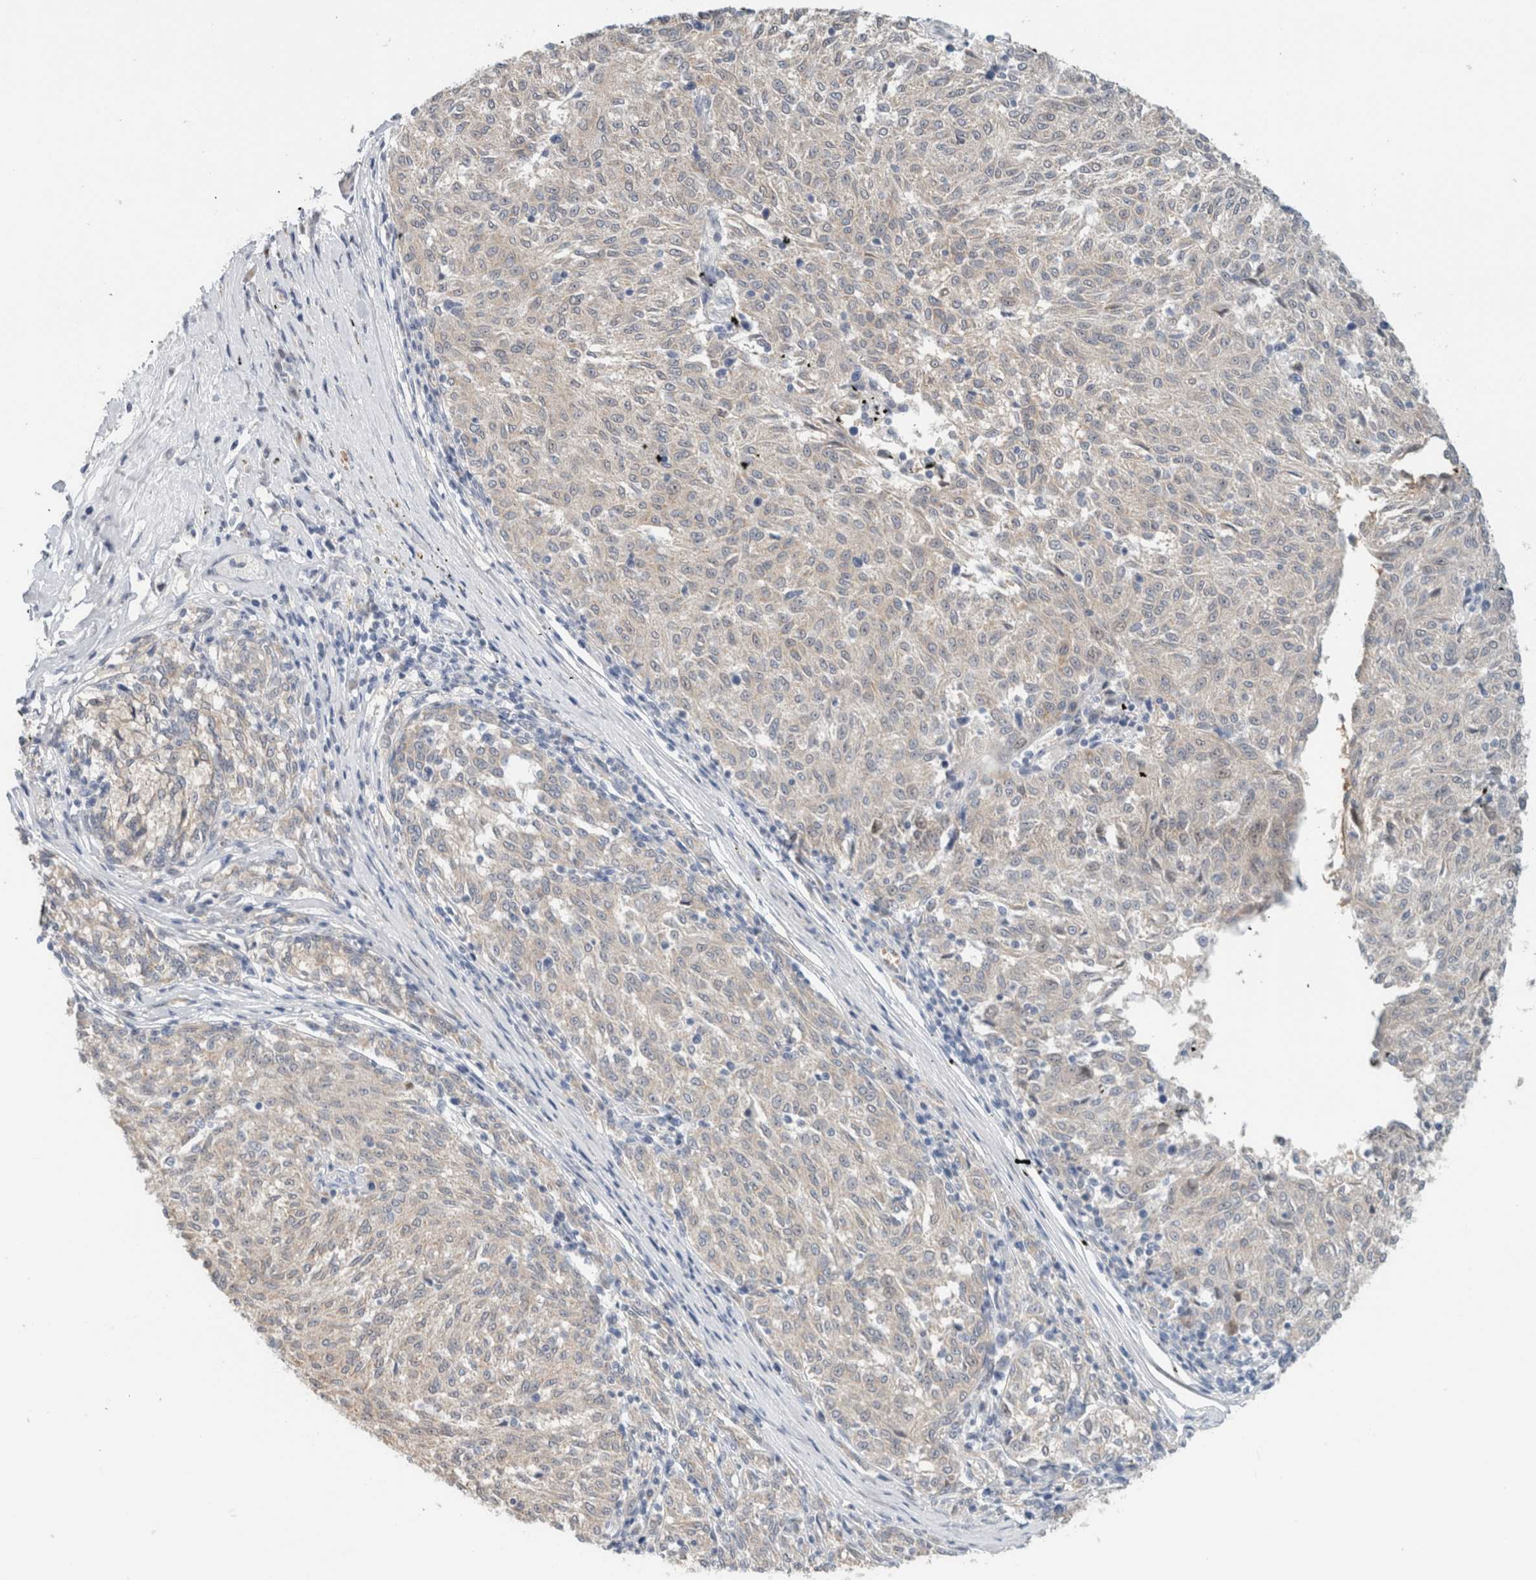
{"staining": {"intensity": "negative", "quantity": "none", "location": "none"}, "tissue": "melanoma", "cell_type": "Tumor cells", "image_type": "cancer", "snomed": [{"axis": "morphology", "description": "Malignant melanoma, NOS"}, {"axis": "topography", "description": "Skin"}], "caption": "Immunohistochemistry (IHC) micrograph of human melanoma stained for a protein (brown), which demonstrates no staining in tumor cells.", "gene": "CRAT", "patient": {"sex": "female", "age": 72}}